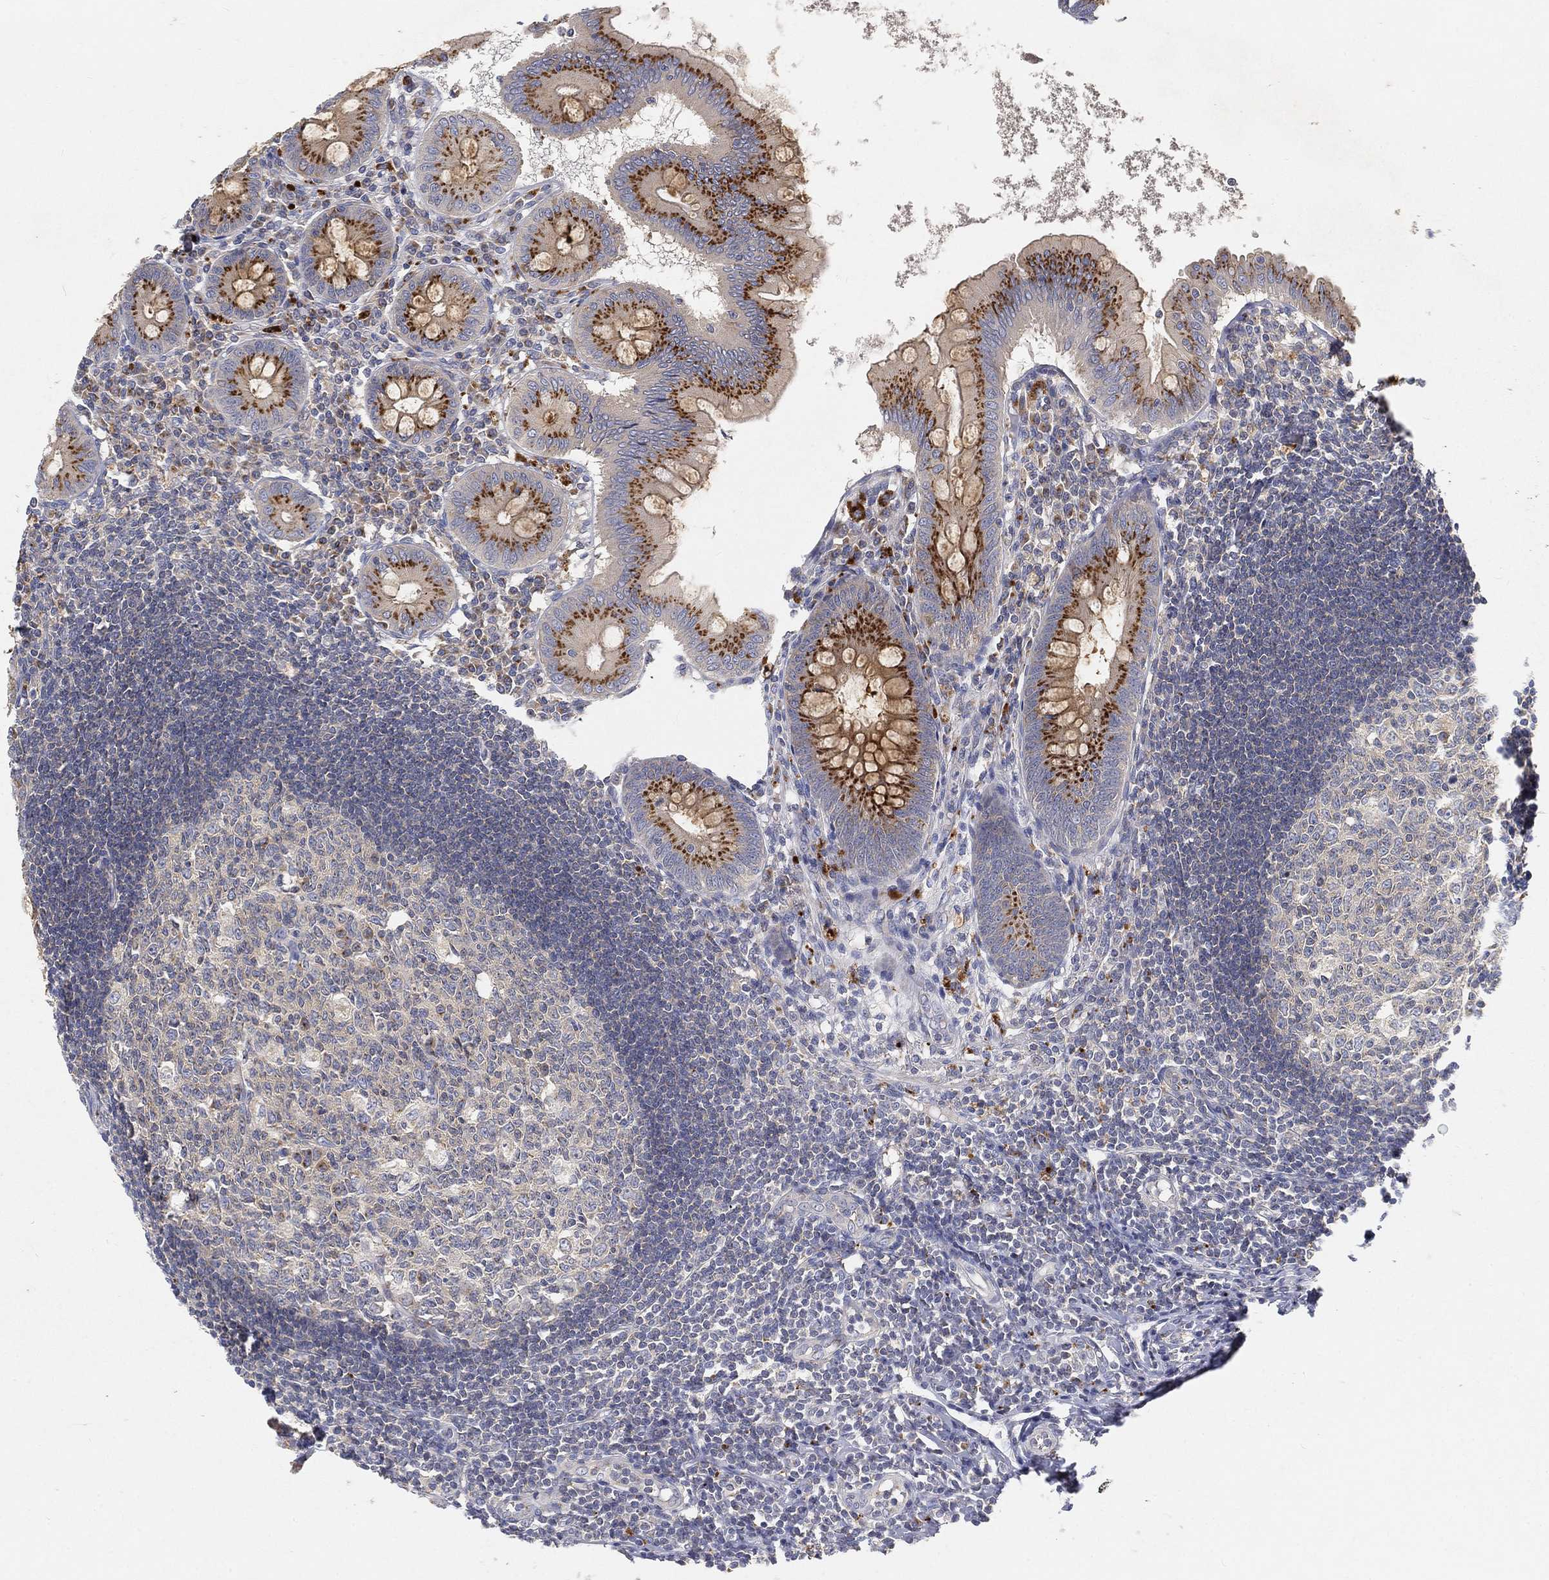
{"staining": {"intensity": "strong", "quantity": "25%-75%", "location": "cytoplasmic/membranous"}, "tissue": "appendix", "cell_type": "Glandular cells", "image_type": "normal", "snomed": [{"axis": "morphology", "description": "Normal tissue, NOS"}, {"axis": "morphology", "description": "Inflammation, NOS"}, {"axis": "topography", "description": "Appendix"}], "caption": "High-power microscopy captured an immunohistochemistry image of benign appendix, revealing strong cytoplasmic/membranous positivity in about 25%-75% of glandular cells.", "gene": "CTSL", "patient": {"sex": "male", "age": 16}}